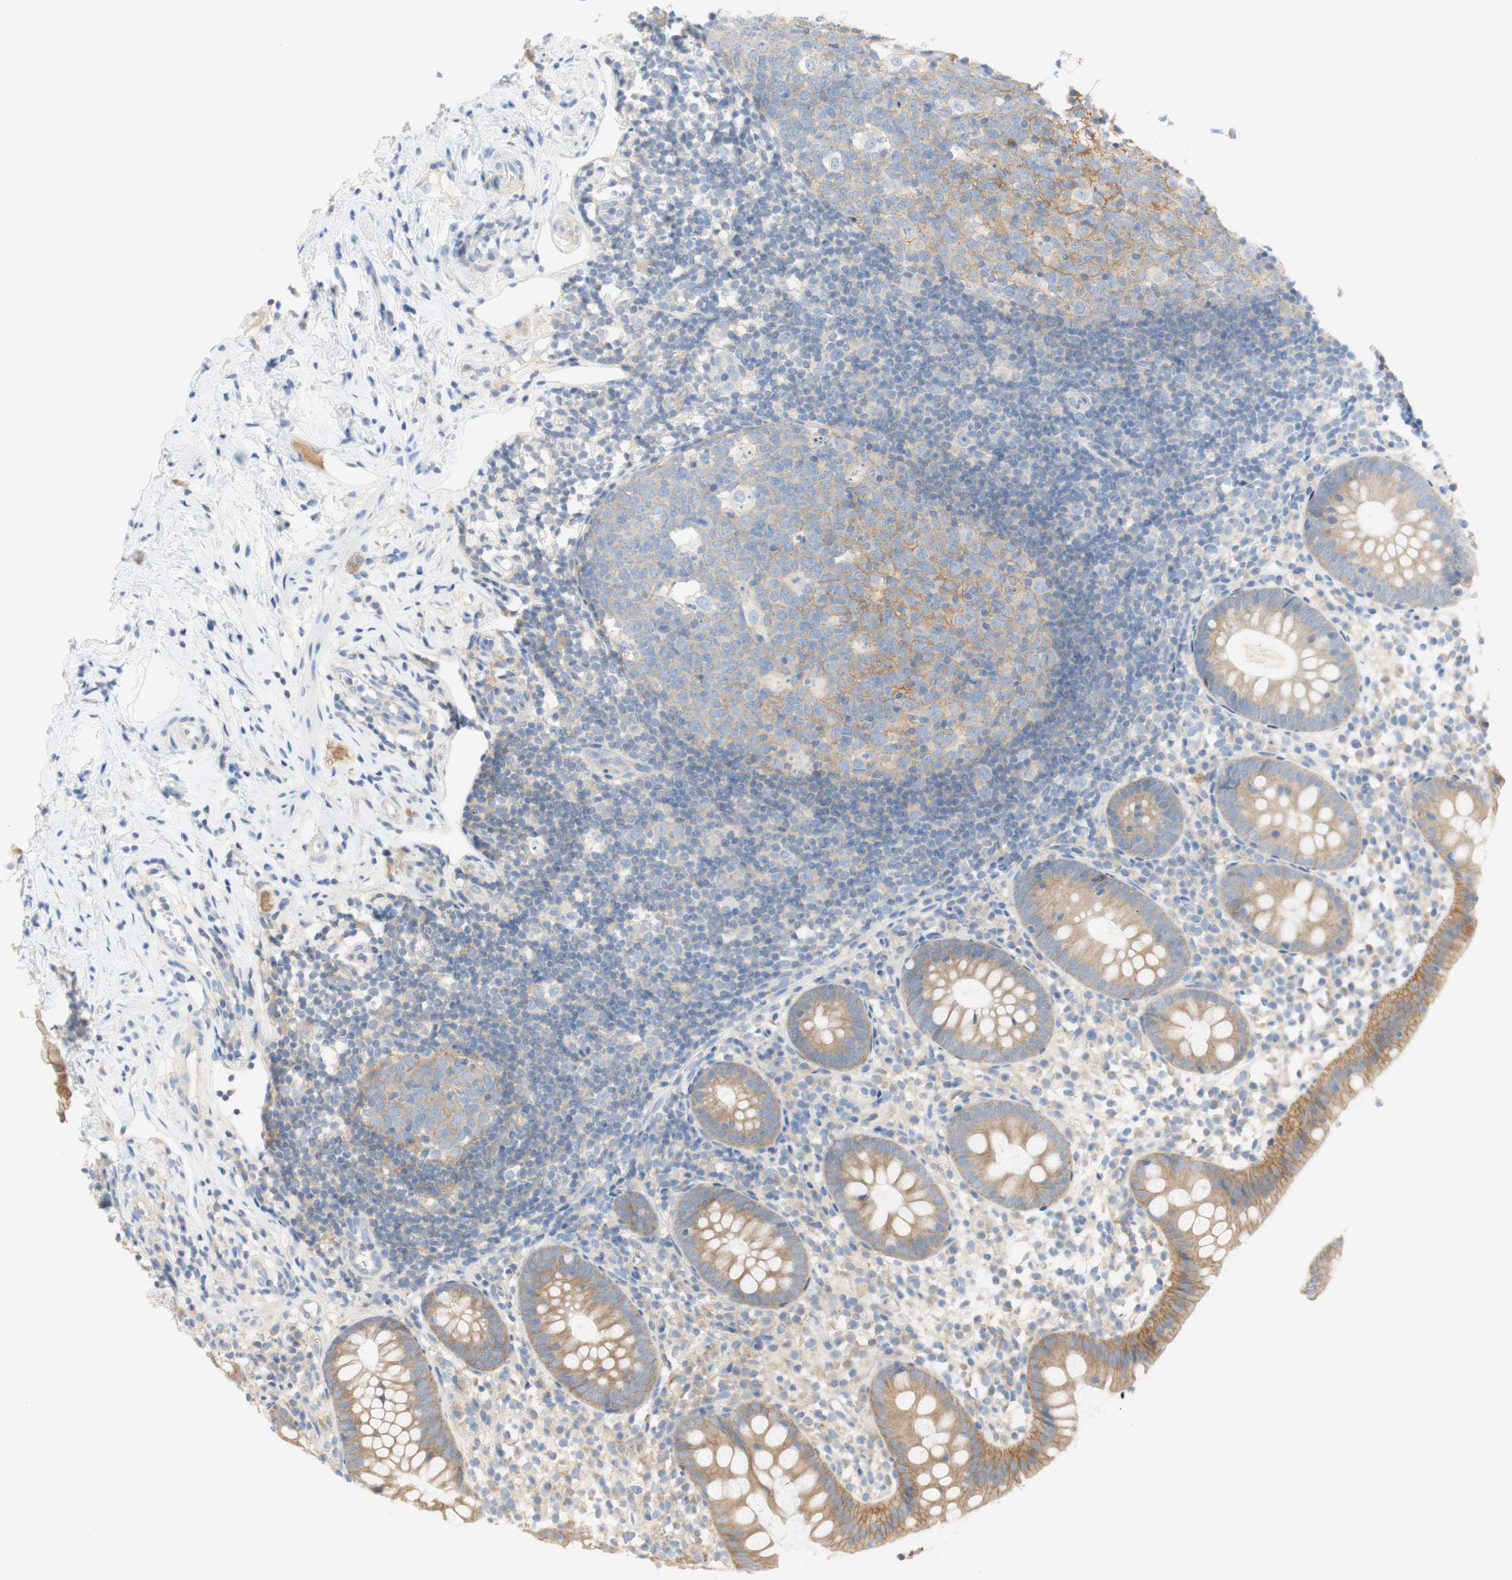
{"staining": {"intensity": "weak", "quantity": ">75%", "location": "cytoplasmic/membranous"}, "tissue": "appendix", "cell_type": "Glandular cells", "image_type": "normal", "snomed": [{"axis": "morphology", "description": "Normal tissue, NOS"}, {"axis": "topography", "description": "Appendix"}], "caption": "The photomicrograph displays a brown stain indicating the presence of a protein in the cytoplasmic/membranous of glandular cells in appendix. (brown staining indicates protein expression, while blue staining denotes nuclei).", "gene": "ATP2B1", "patient": {"sex": "female", "age": 20}}